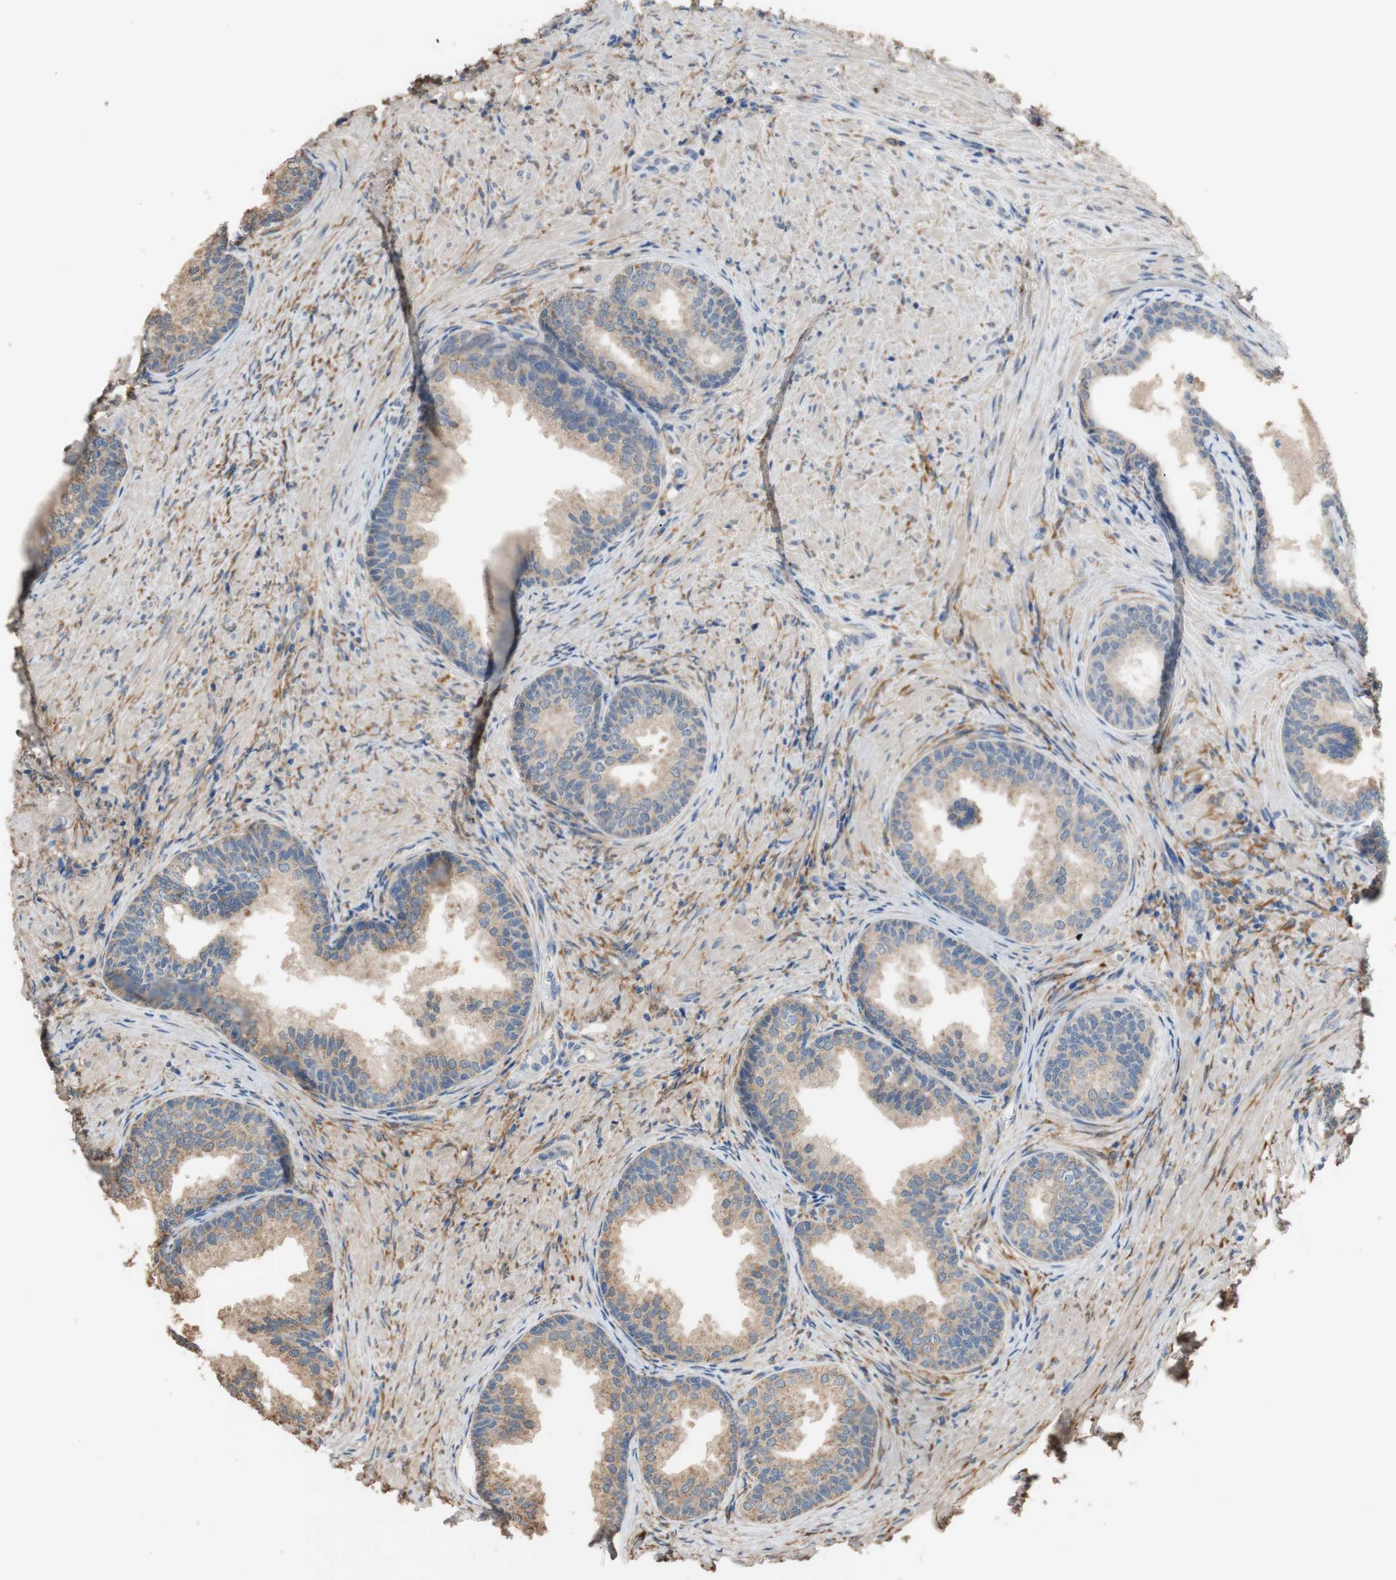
{"staining": {"intensity": "moderate", "quantity": "25%-75%", "location": "cytoplasmic/membranous"}, "tissue": "prostate", "cell_type": "Glandular cells", "image_type": "normal", "snomed": [{"axis": "morphology", "description": "Normal tissue, NOS"}, {"axis": "topography", "description": "Prostate"}], "caption": "Immunohistochemical staining of normal prostate exhibits 25%-75% levels of moderate cytoplasmic/membranous protein positivity in about 25%-75% of glandular cells. The staining was performed using DAB to visualize the protein expression in brown, while the nuclei were stained in blue with hematoxylin (Magnification: 20x).", "gene": "ALDH1A2", "patient": {"sex": "male", "age": 76}}